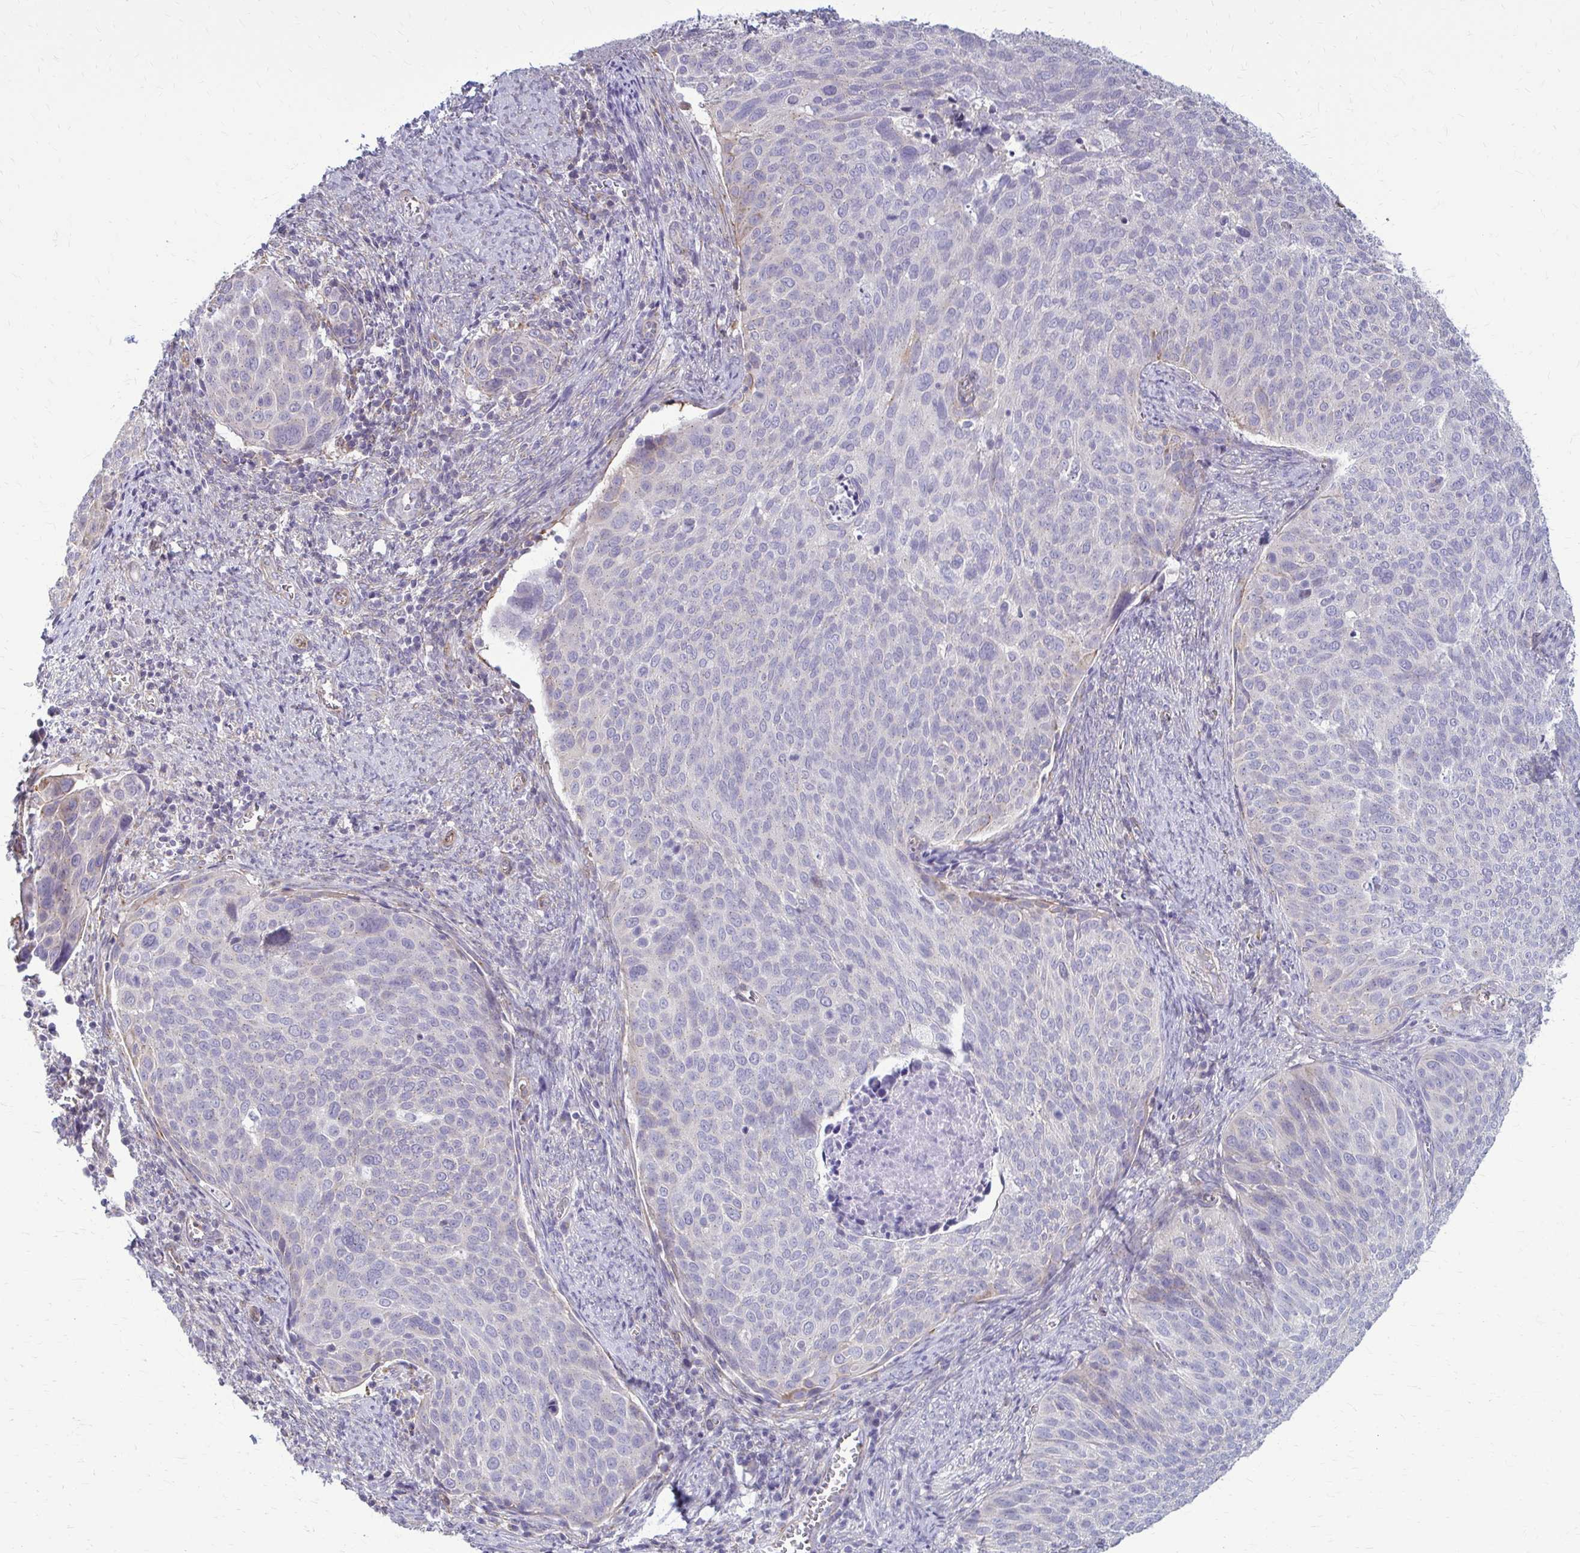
{"staining": {"intensity": "negative", "quantity": "none", "location": "none"}, "tissue": "cervical cancer", "cell_type": "Tumor cells", "image_type": "cancer", "snomed": [{"axis": "morphology", "description": "Squamous cell carcinoma, NOS"}, {"axis": "topography", "description": "Cervix"}], "caption": "Human cervical squamous cell carcinoma stained for a protein using immunohistochemistry (IHC) demonstrates no expression in tumor cells.", "gene": "DEPP1", "patient": {"sex": "female", "age": 39}}